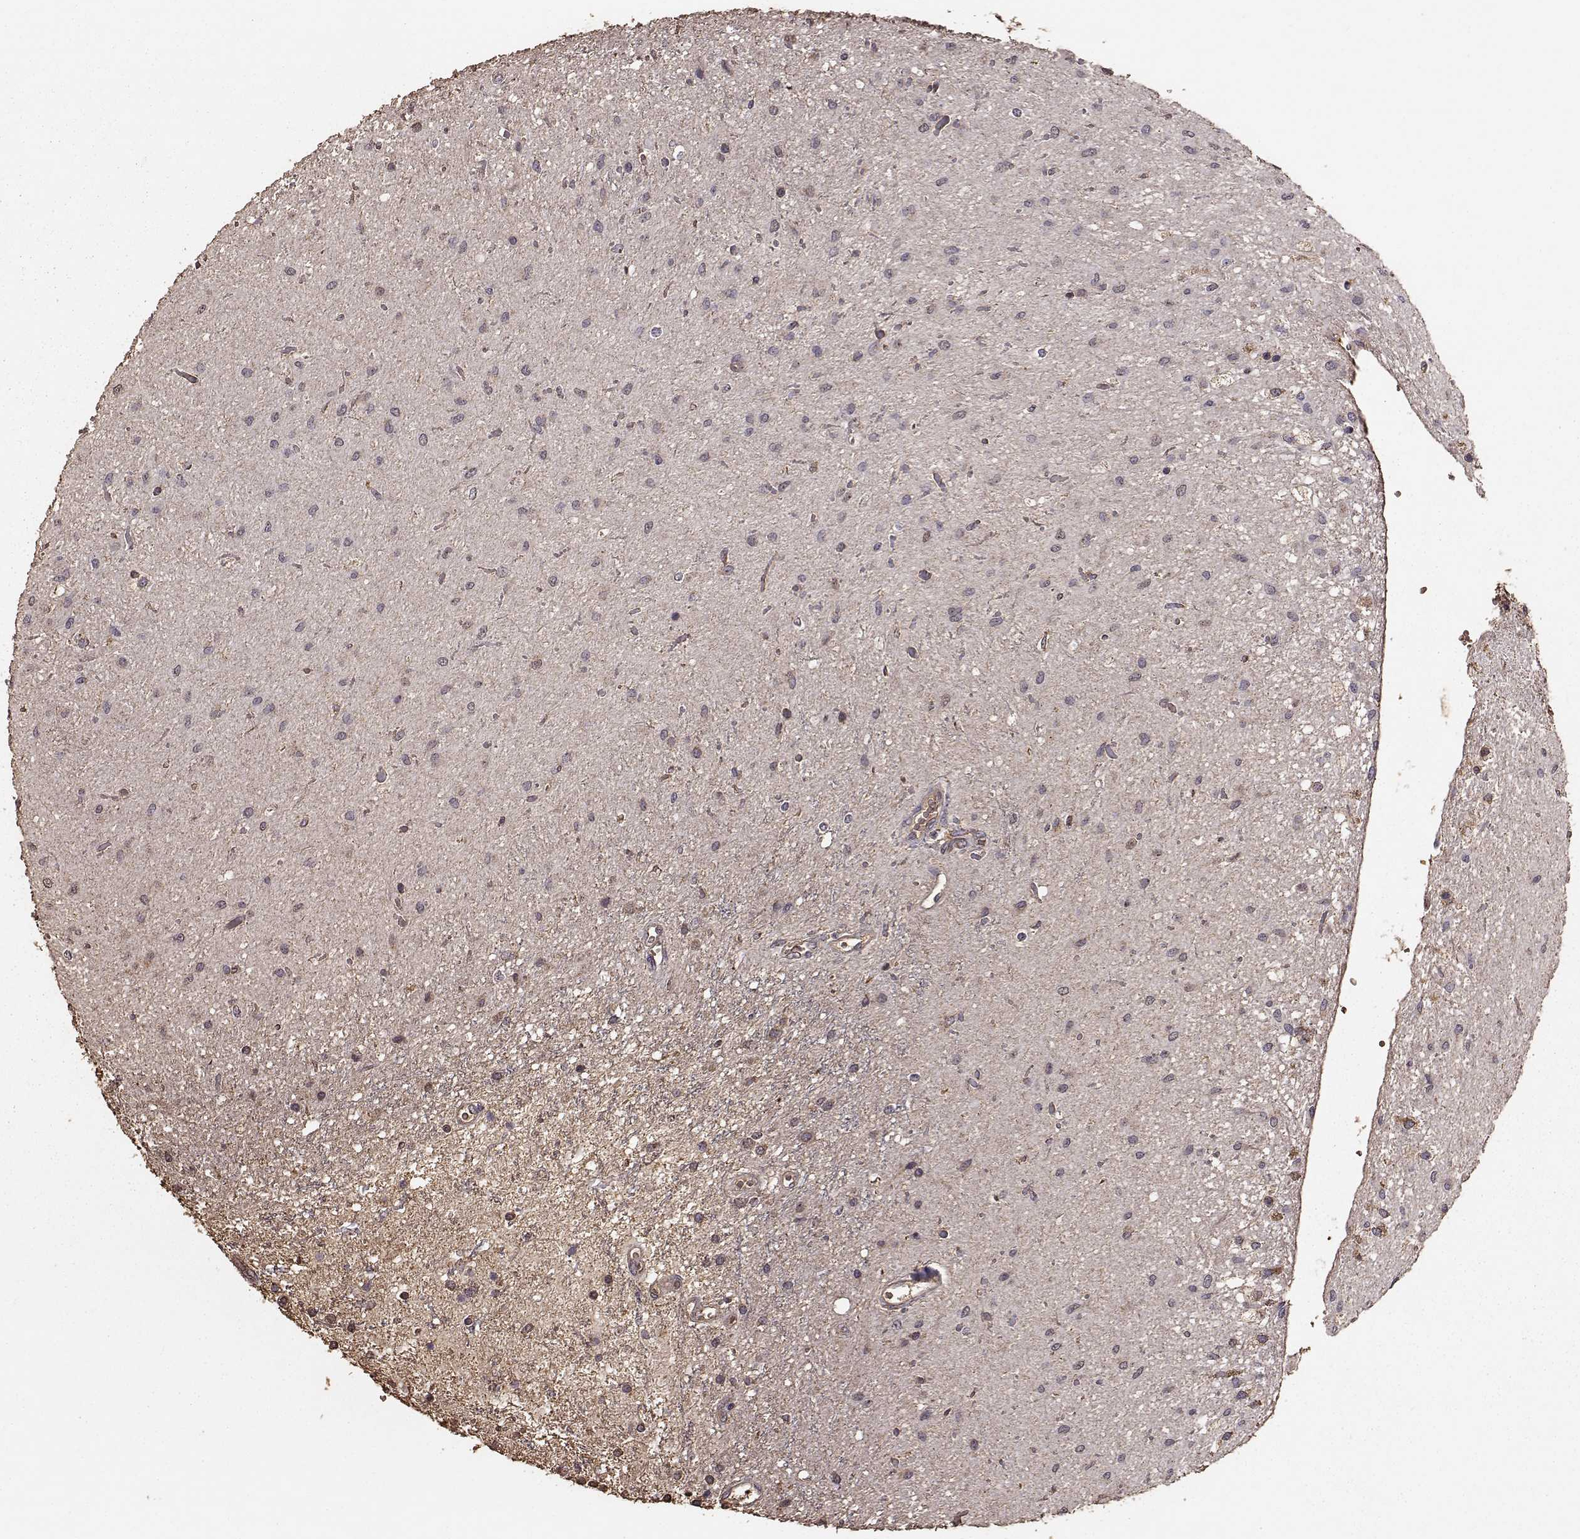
{"staining": {"intensity": "weak", "quantity": "<25%", "location": "cytoplasmic/membranous"}, "tissue": "glioma", "cell_type": "Tumor cells", "image_type": "cancer", "snomed": [{"axis": "morphology", "description": "Glioma, malignant, Low grade"}, {"axis": "topography", "description": "Cerebellum"}], "caption": "Glioma stained for a protein using IHC reveals no positivity tumor cells.", "gene": "PTGES2", "patient": {"sex": "female", "age": 14}}